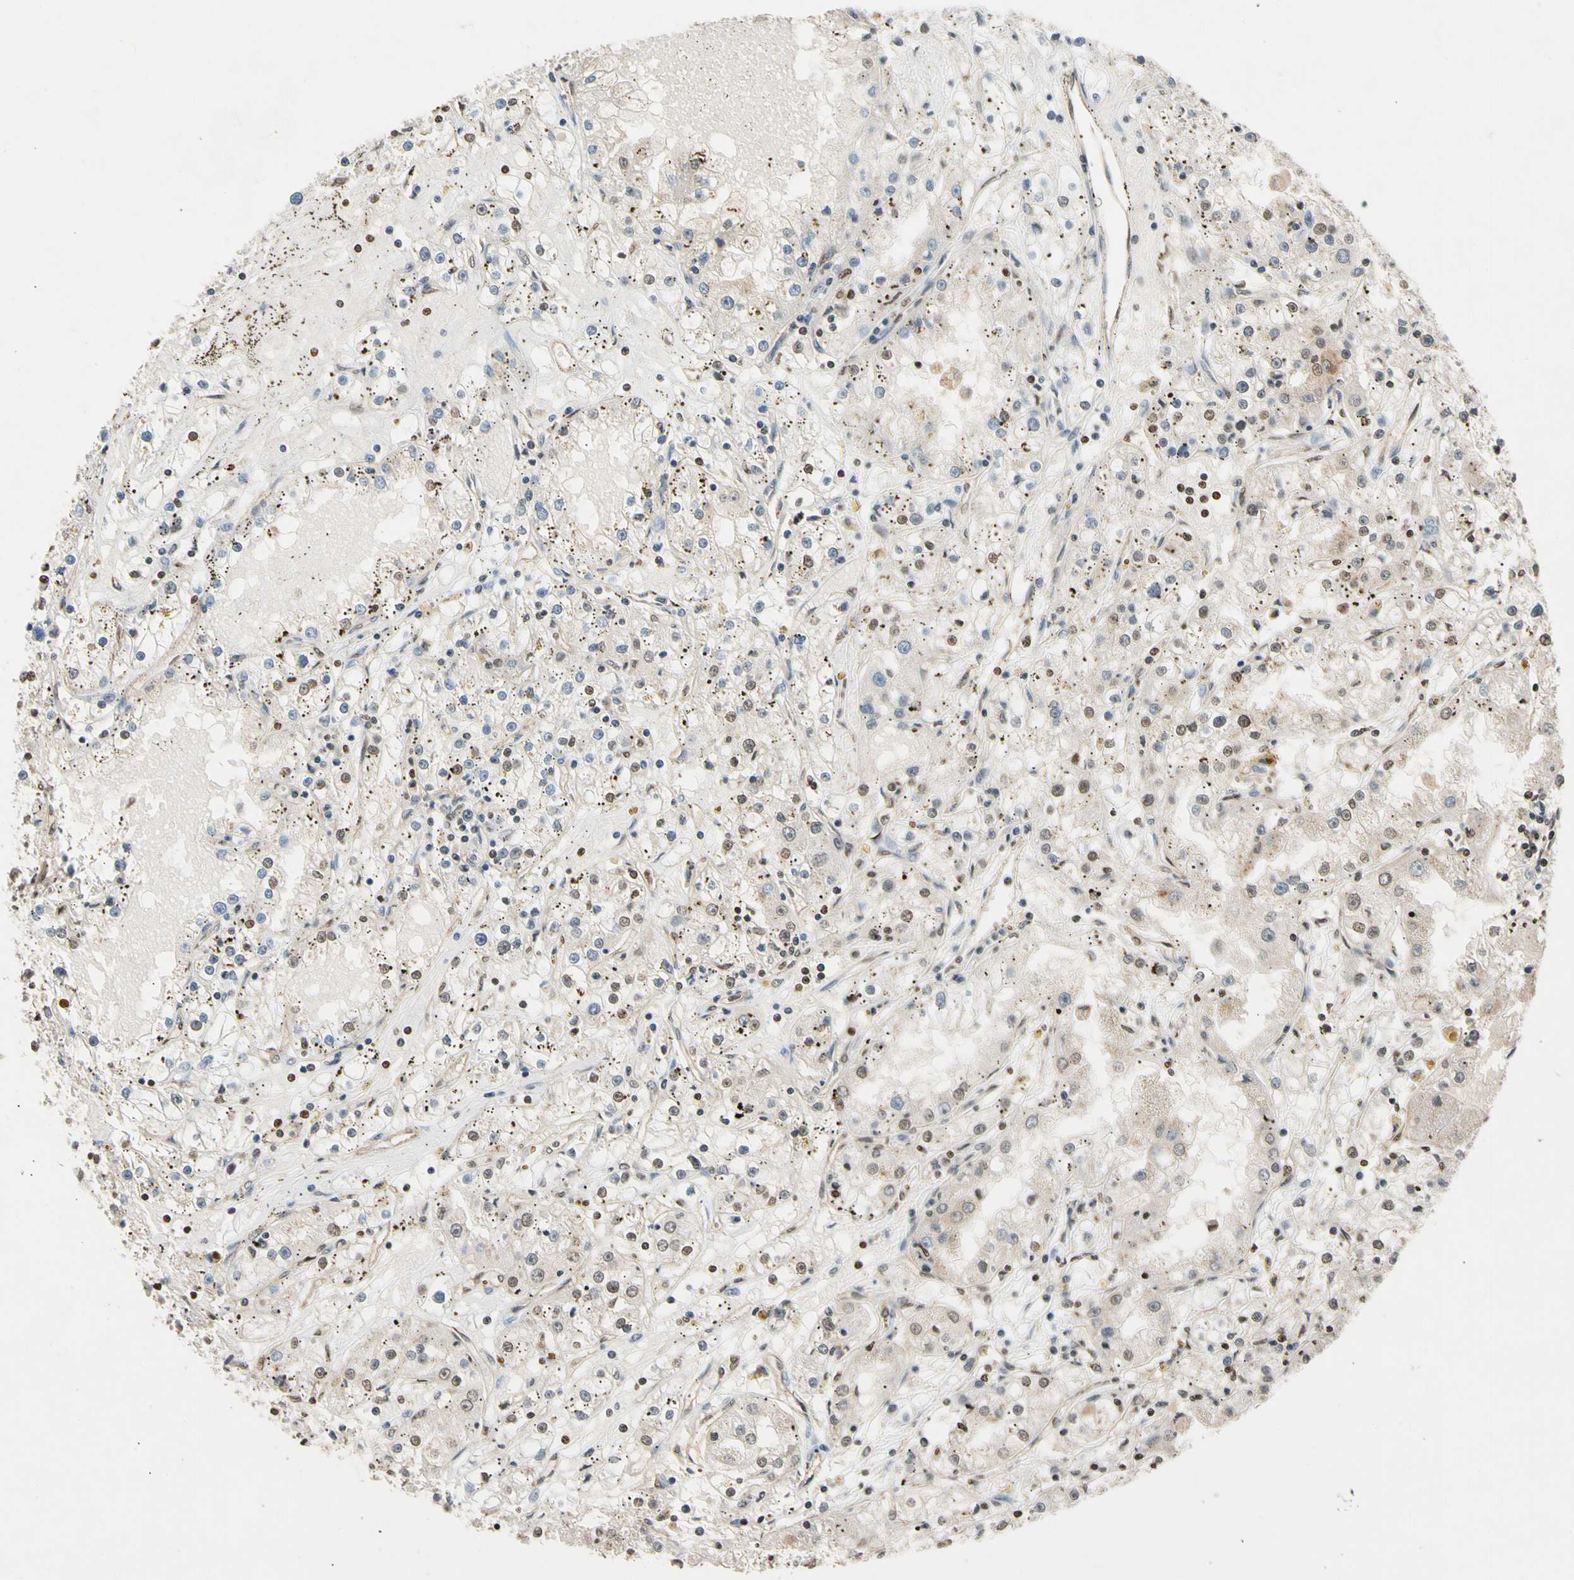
{"staining": {"intensity": "negative", "quantity": "none", "location": "none"}, "tissue": "renal cancer", "cell_type": "Tumor cells", "image_type": "cancer", "snomed": [{"axis": "morphology", "description": "Adenocarcinoma, NOS"}, {"axis": "topography", "description": "Kidney"}], "caption": "This is an IHC image of human renal cancer (adenocarcinoma). There is no staining in tumor cells.", "gene": "GPX4", "patient": {"sex": "male", "age": 56}}